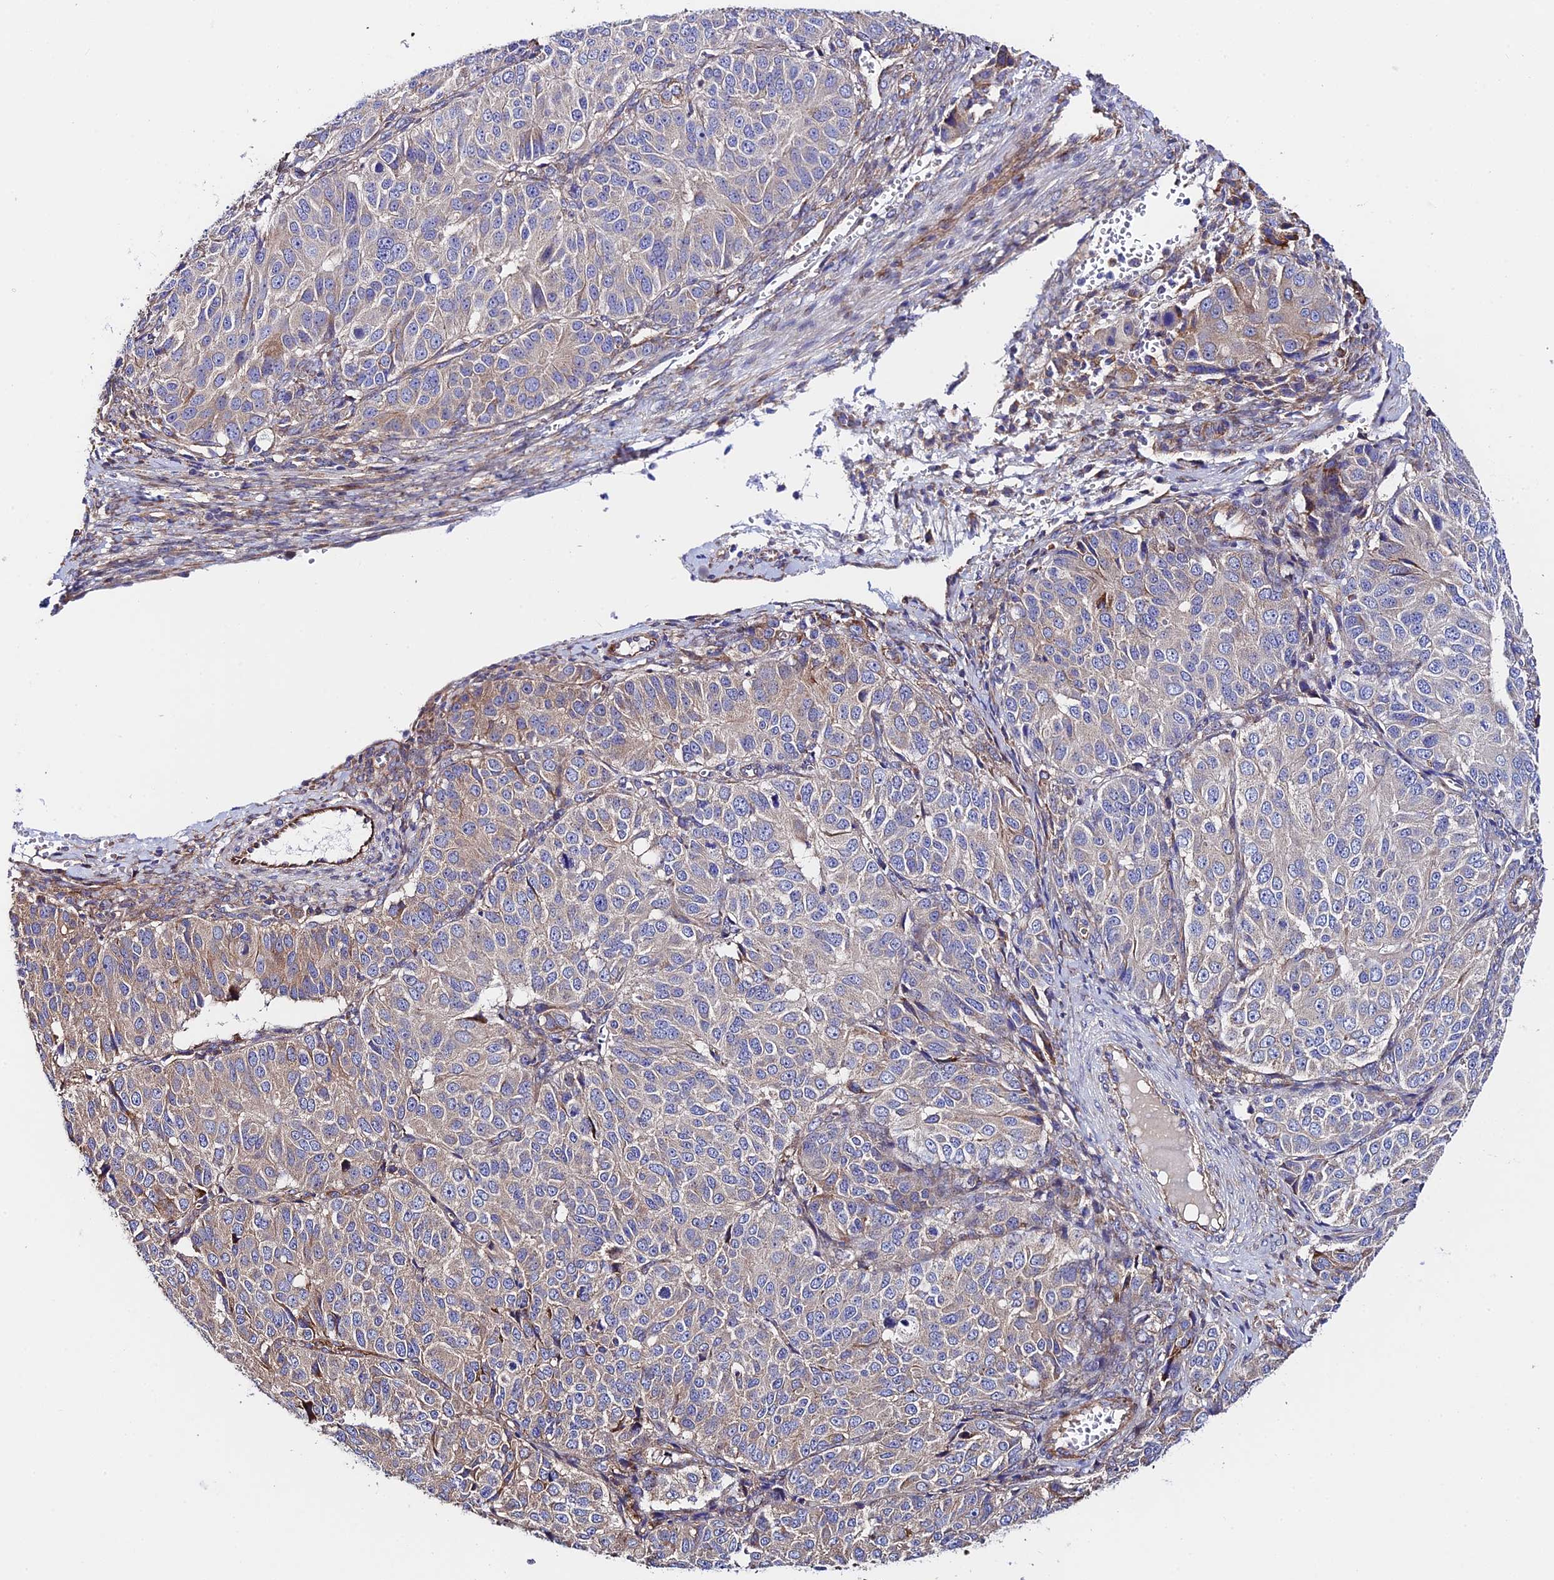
{"staining": {"intensity": "weak", "quantity": "<25%", "location": "cytoplasmic/membranous"}, "tissue": "ovarian cancer", "cell_type": "Tumor cells", "image_type": "cancer", "snomed": [{"axis": "morphology", "description": "Carcinoma, endometroid"}, {"axis": "topography", "description": "Ovary"}], "caption": "High magnification brightfield microscopy of ovarian endometroid carcinoma stained with DAB (3,3'-diaminobenzidine) (brown) and counterstained with hematoxylin (blue): tumor cells show no significant positivity.", "gene": "VPS13C", "patient": {"sex": "female", "age": 51}}